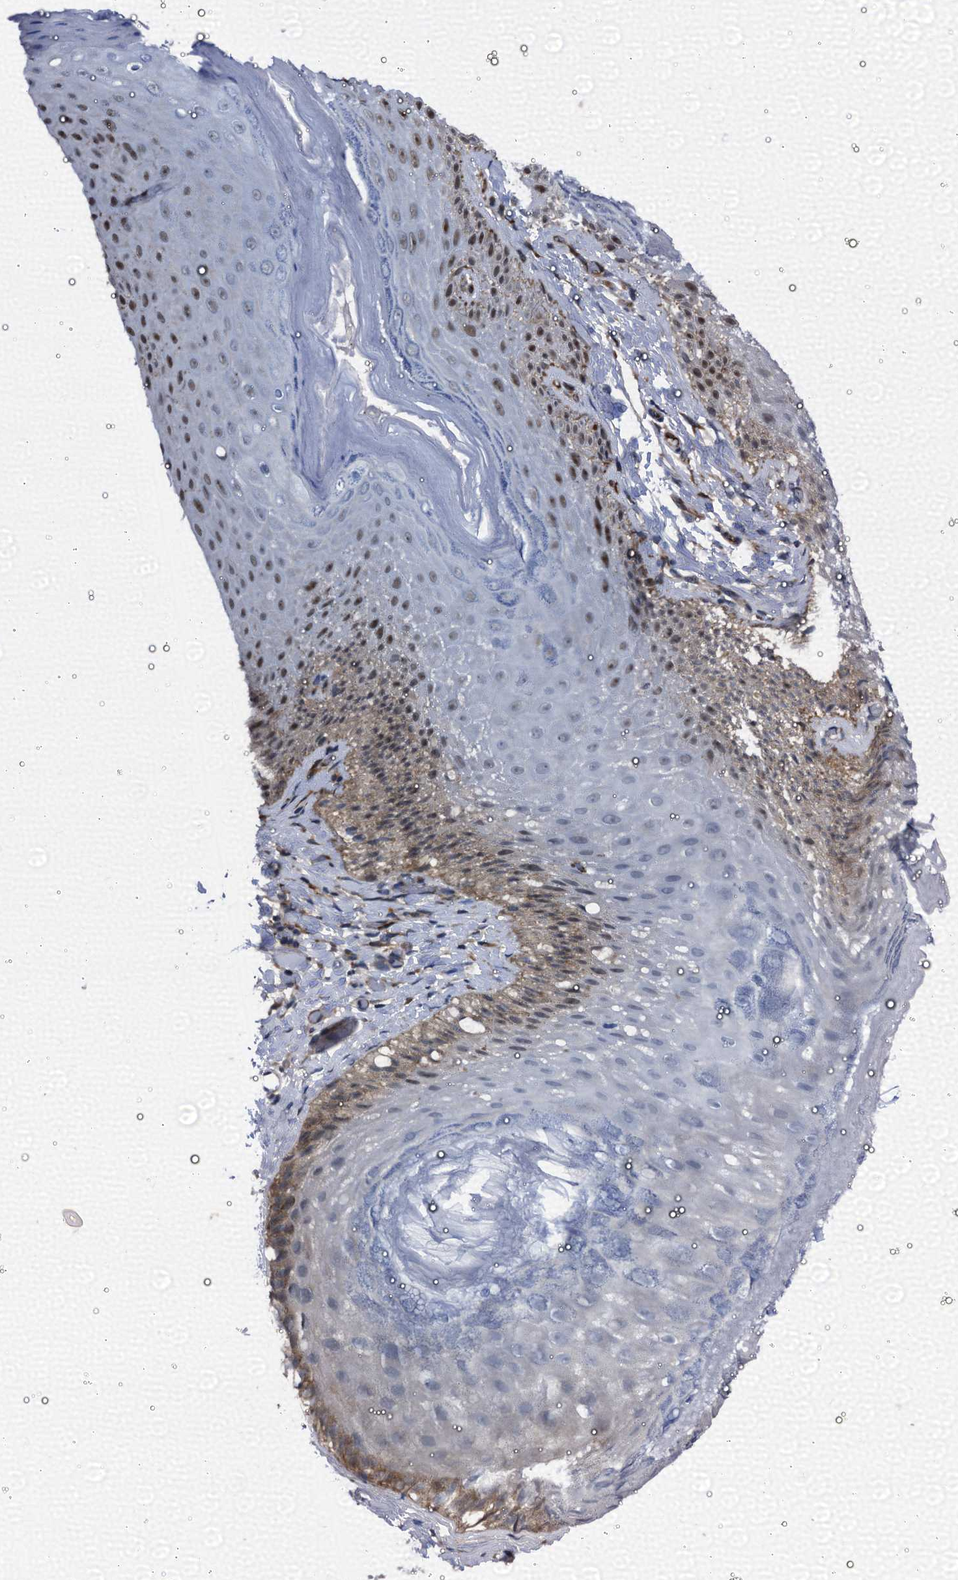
{"staining": {"intensity": "moderate", "quantity": "25%-75%", "location": "cytoplasmic/membranous,nuclear"}, "tissue": "skin", "cell_type": "Epidermal cells", "image_type": "normal", "snomed": [{"axis": "morphology", "description": "Normal tissue, NOS"}, {"axis": "topography", "description": "Anal"}], "caption": "High-magnification brightfield microscopy of benign skin stained with DAB (3,3'-diaminobenzidine) (brown) and counterstained with hematoxylin (blue). epidermal cells exhibit moderate cytoplasmic/membranous,nuclear staining is identified in about25%-75% of cells.", "gene": "EMG1", "patient": {"sex": "male", "age": 44}}